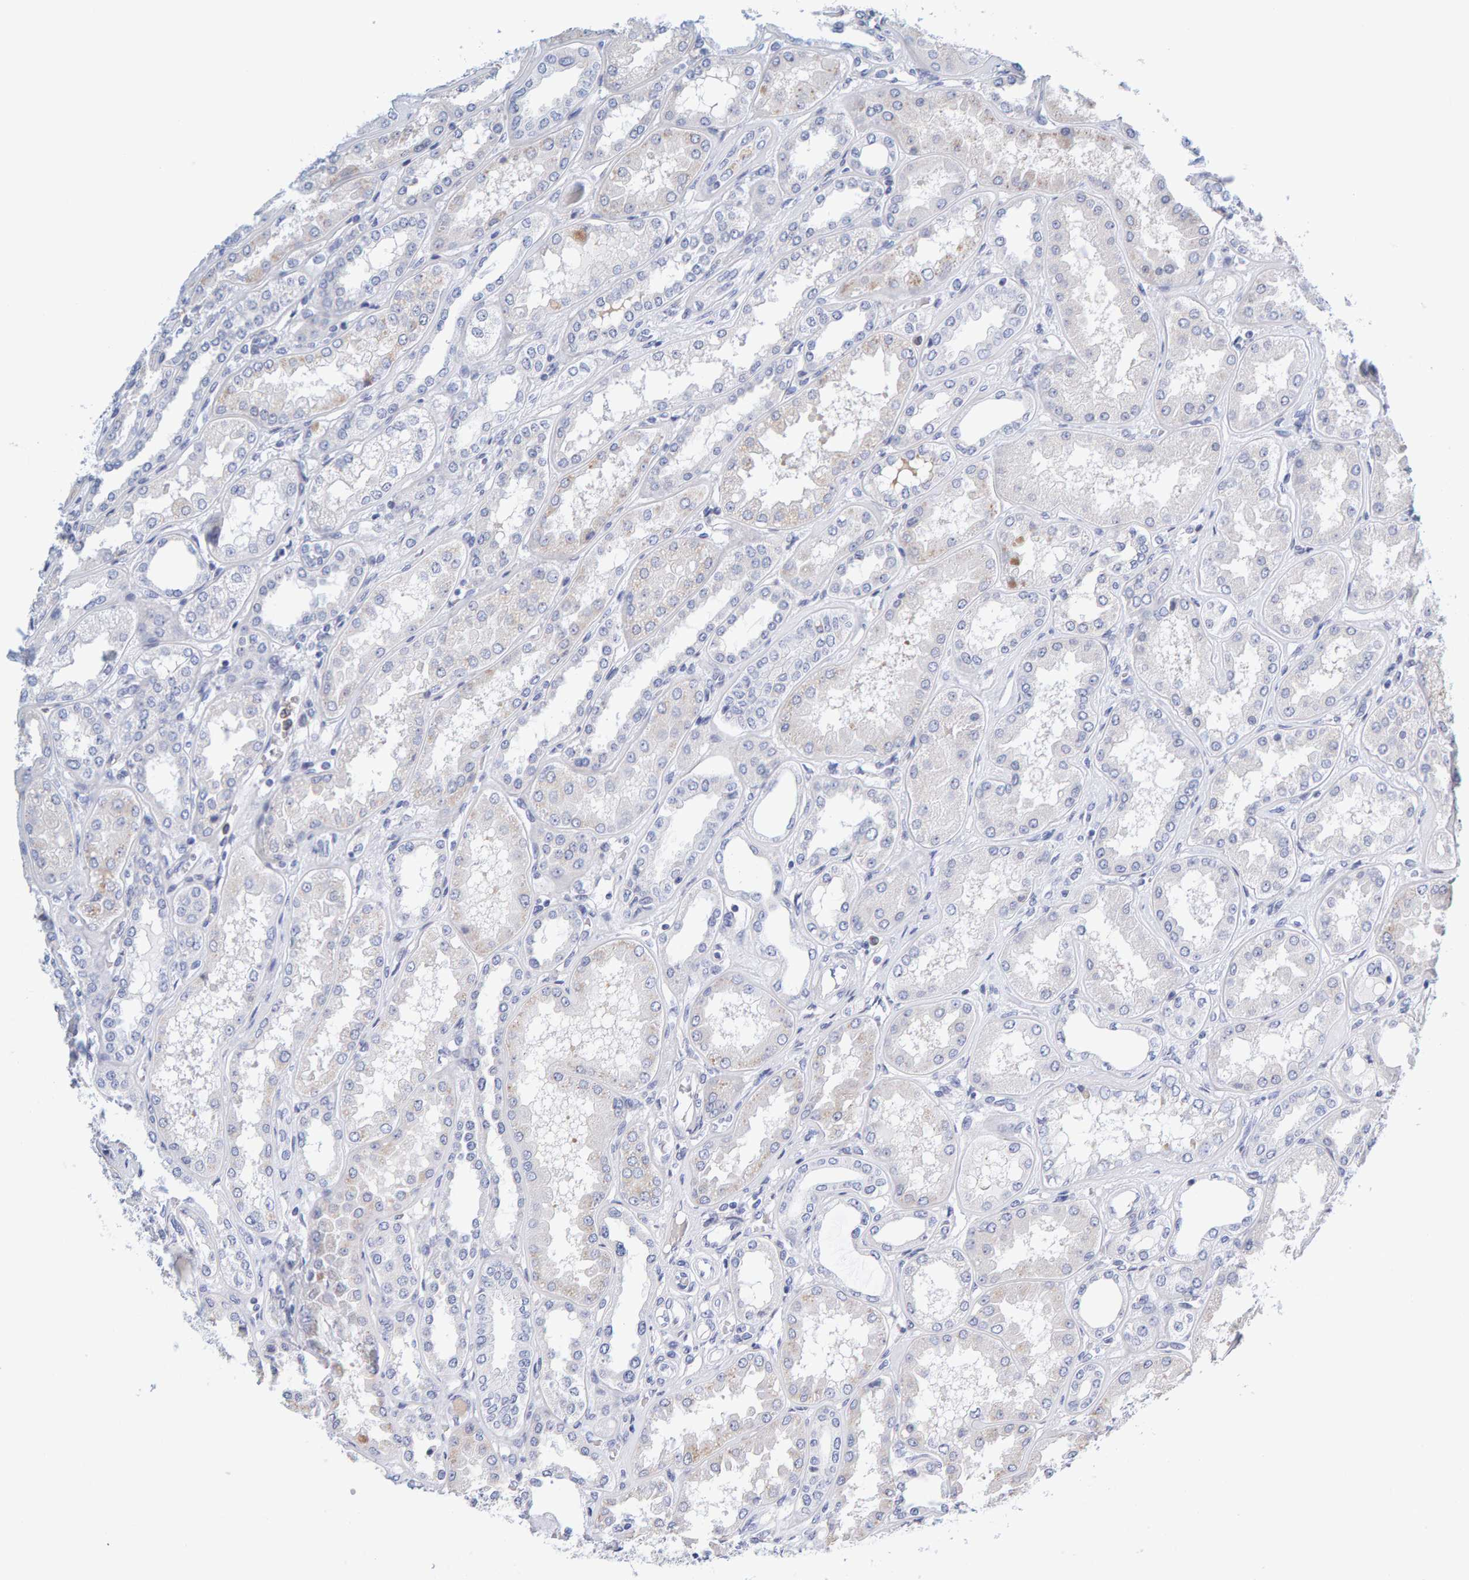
{"staining": {"intensity": "negative", "quantity": "none", "location": "none"}, "tissue": "kidney", "cell_type": "Cells in glomeruli", "image_type": "normal", "snomed": [{"axis": "morphology", "description": "Normal tissue, NOS"}, {"axis": "topography", "description": "Kidney"}], "caption": "Immunohistochemical staining of normal kidney exhibits no significant positivity in cells in glomeruli. (DAB IHC with hematoxylin counter stain).", "gene": "MOG", "patient": {"sex": "female", "age": 56}}